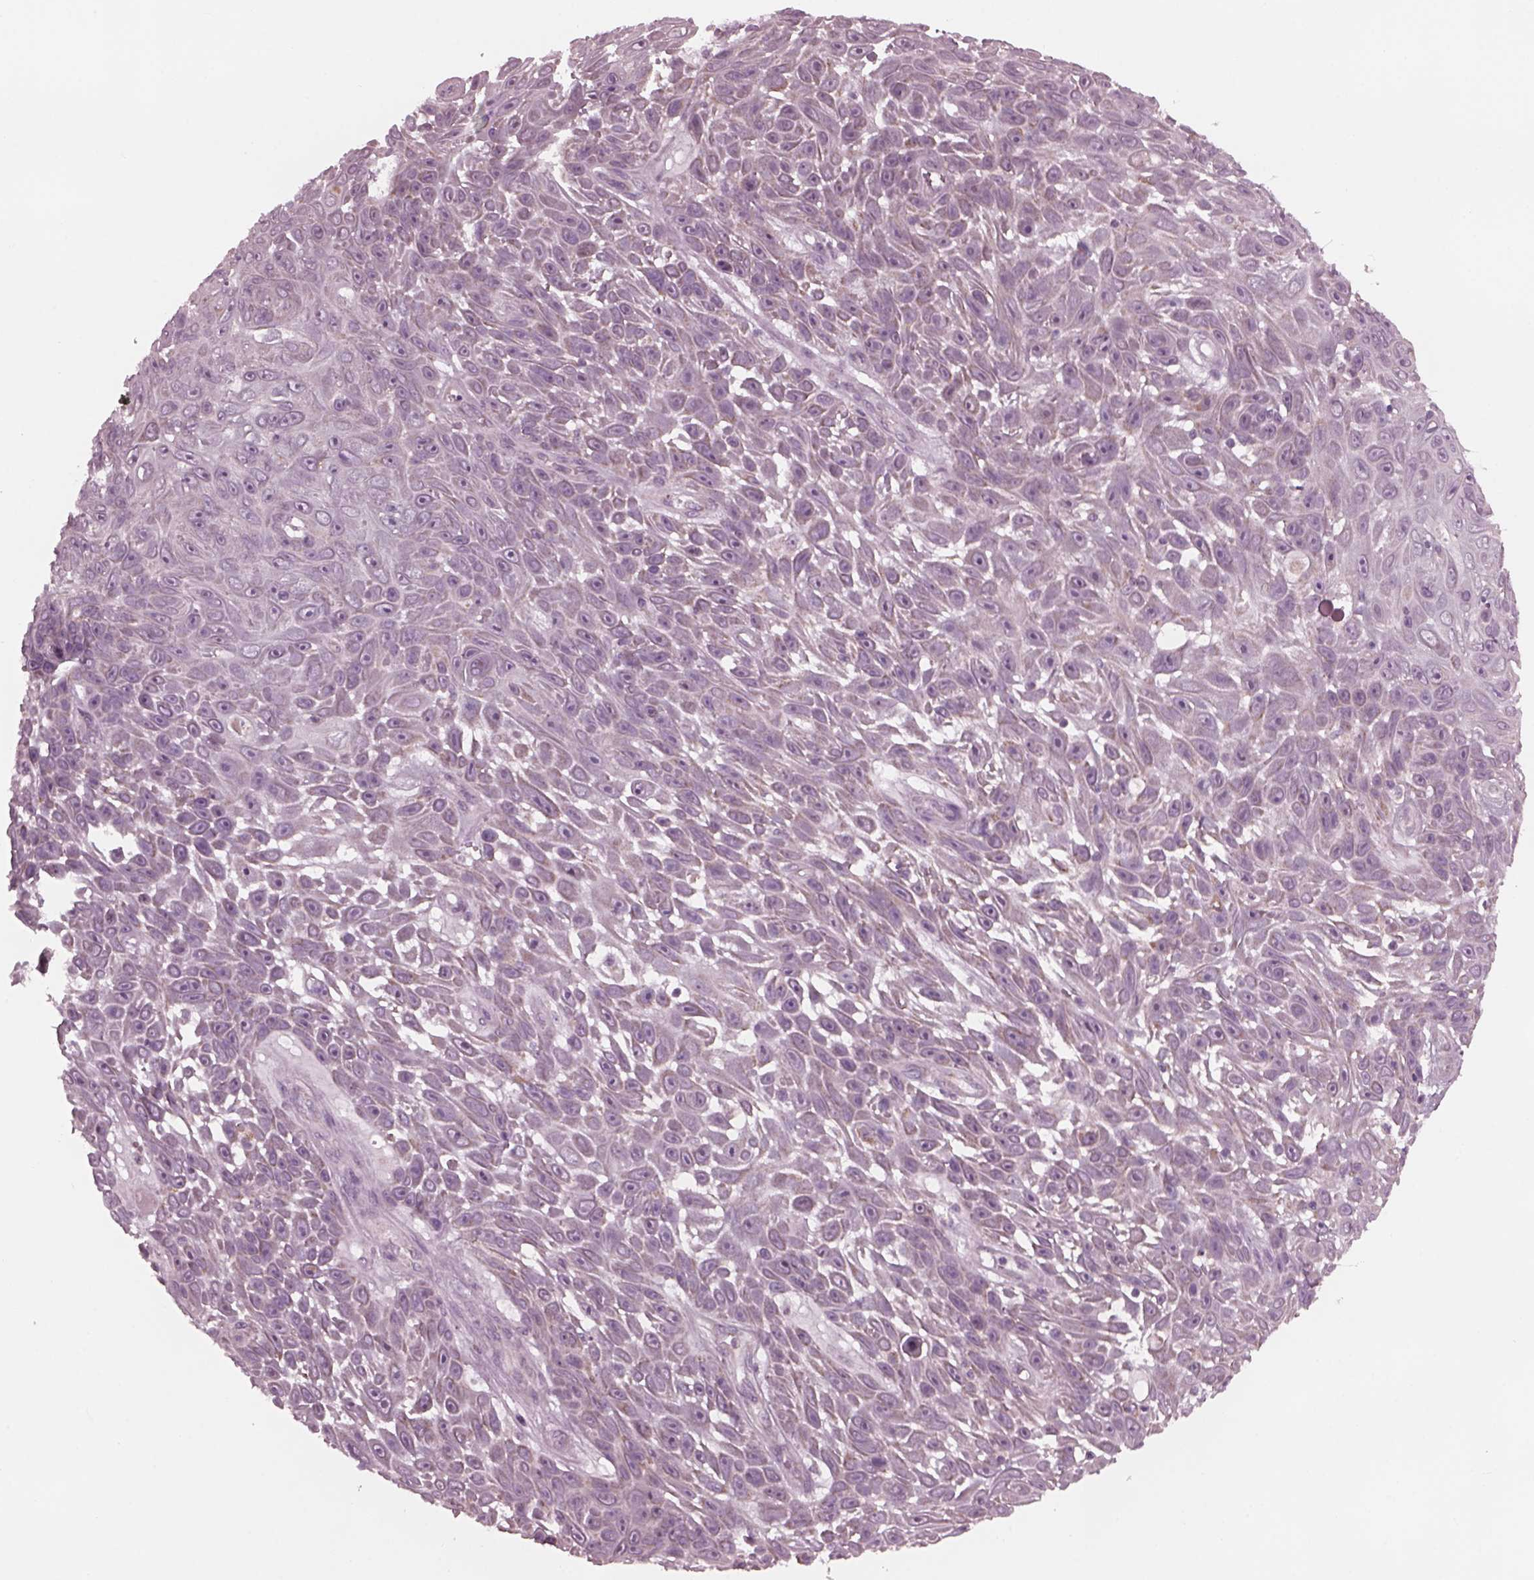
{"staining": {"intensity": "weak", "quantity": "<25%", "location": "cytoplasmic/membranous"}, "tissue": "skin cancer", "cell_type": "Tumor cells", "image_type": "cancer", "snomed": [{"axis": "morphology", "description": "Squamous cell carcinoma, NOS"}, {"axis": "topography", "description": "Skin"}], "caption": "This is an immunohistochemistry micrograph of skin cancer. There is no expression in tumor cells.", "gene": "CELSR3", "patient": {"sex": "male", "age": 82}}